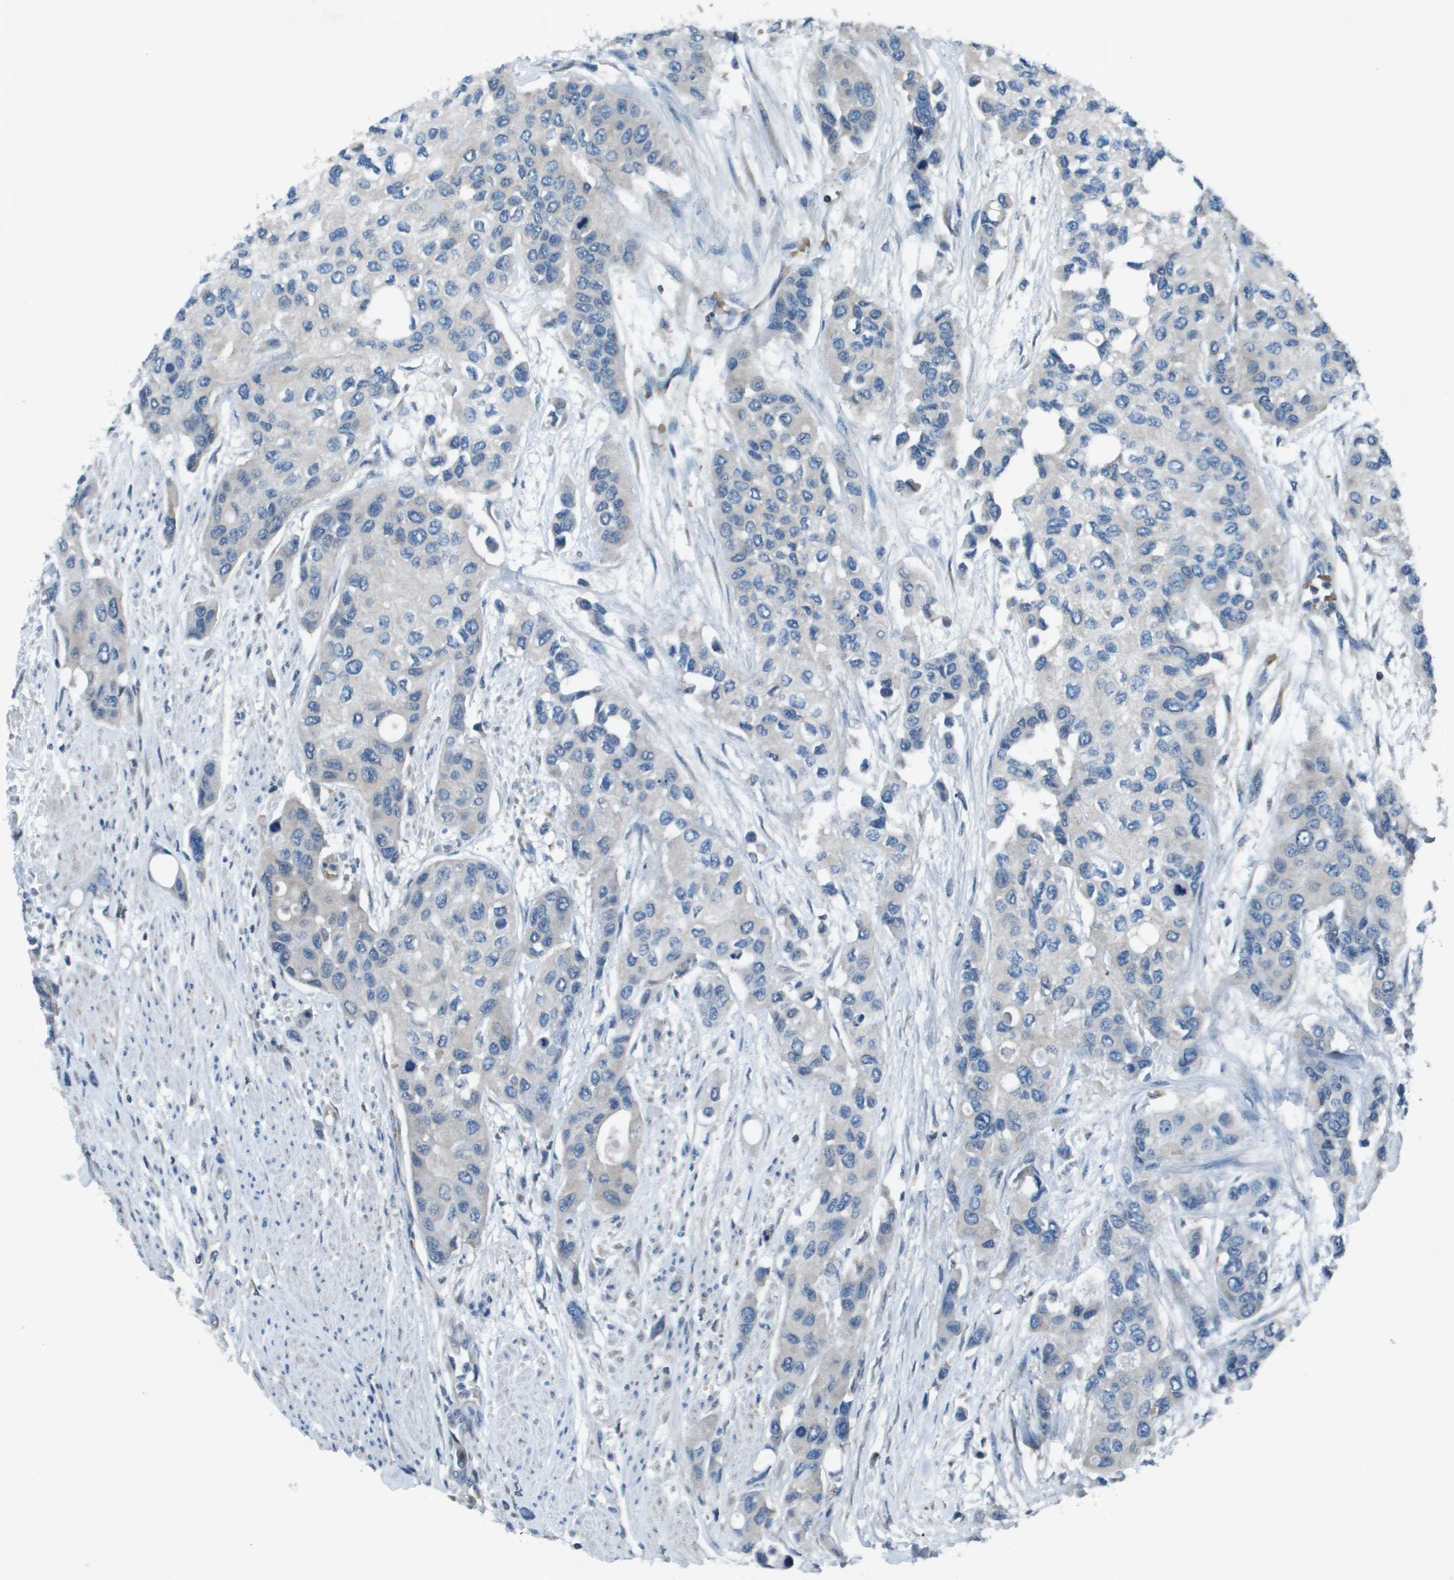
{"staining": {"intensity": "negative", "quantity": "none", "location": "none"}, "tissue": "urothelial cancer", "cell_type": "Tumor cells", "image_type": "cancer", "snomed": [{"axis": "morphology", "description": "Urothelial carcinoma, High grade"}, {"axis": "topography", "description": "Urinary bladder"}], "caption": "The micrograph demonstrates no staining of tumor cells in urothelial cancer.", "gene": "CAMK4", "patient": {"sex": "female", "age": 56}}